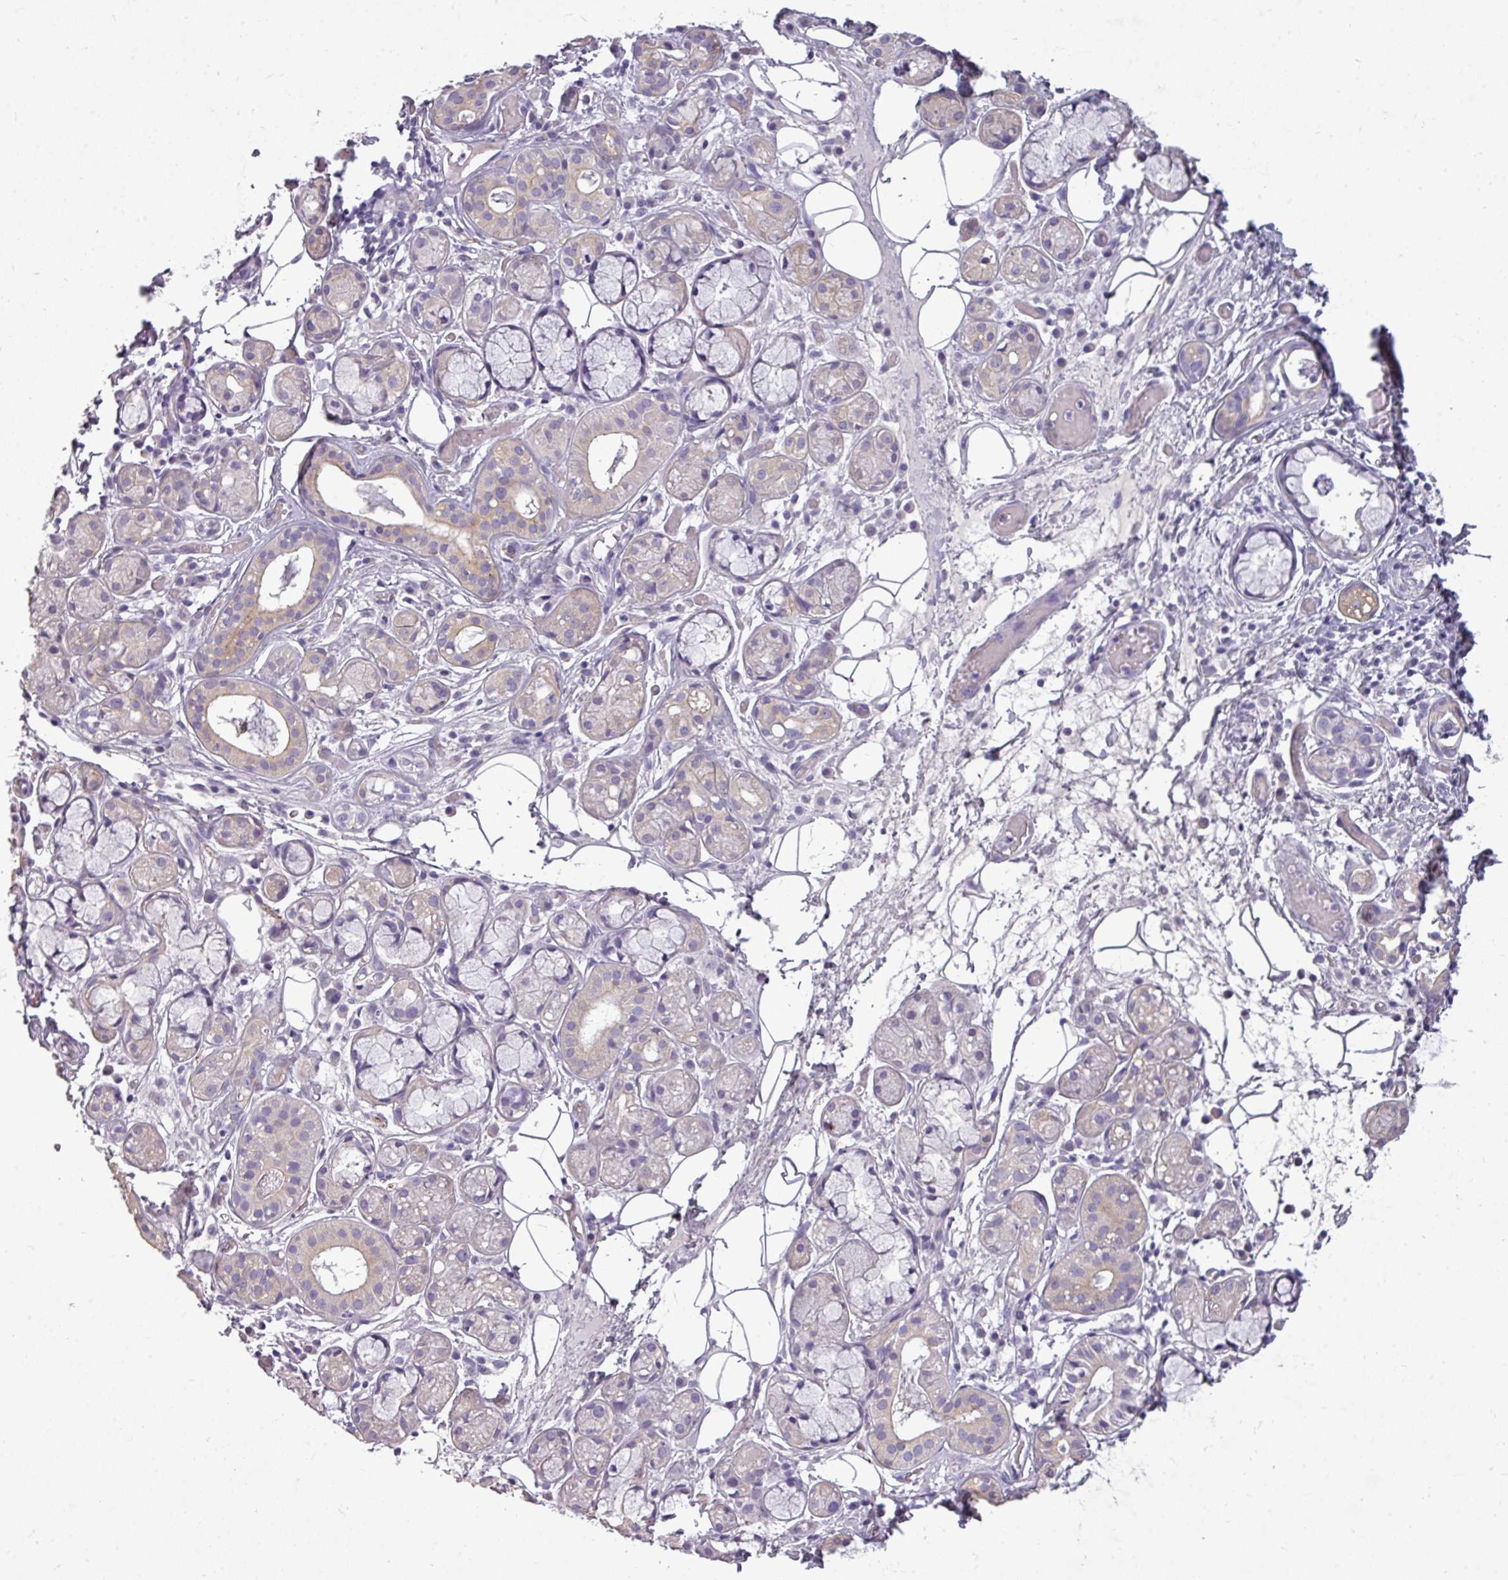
{"staining": {"intensity": "weak", "quantity": "25%-75%", "location": "cytoplasmic/membranous"}, "tissue": "salivary gland", "cell_type": "Glandular cells", "image_type": "normal", "snomed": [{"axis": "morphology", "description": "Normal tissue, NOS"}, {"axis": "topography", "description": "Salivary gland"}], "caption": "Immunohistochemistry image of benign human salivary gland stained for a protein (brown), which reveals low levels of weak cytoplasmic/membranous expression in approximately 25%-75% of glandular cells.", "gene": "DNAAF9", "patient": {"sex": "male", "age": 82}}